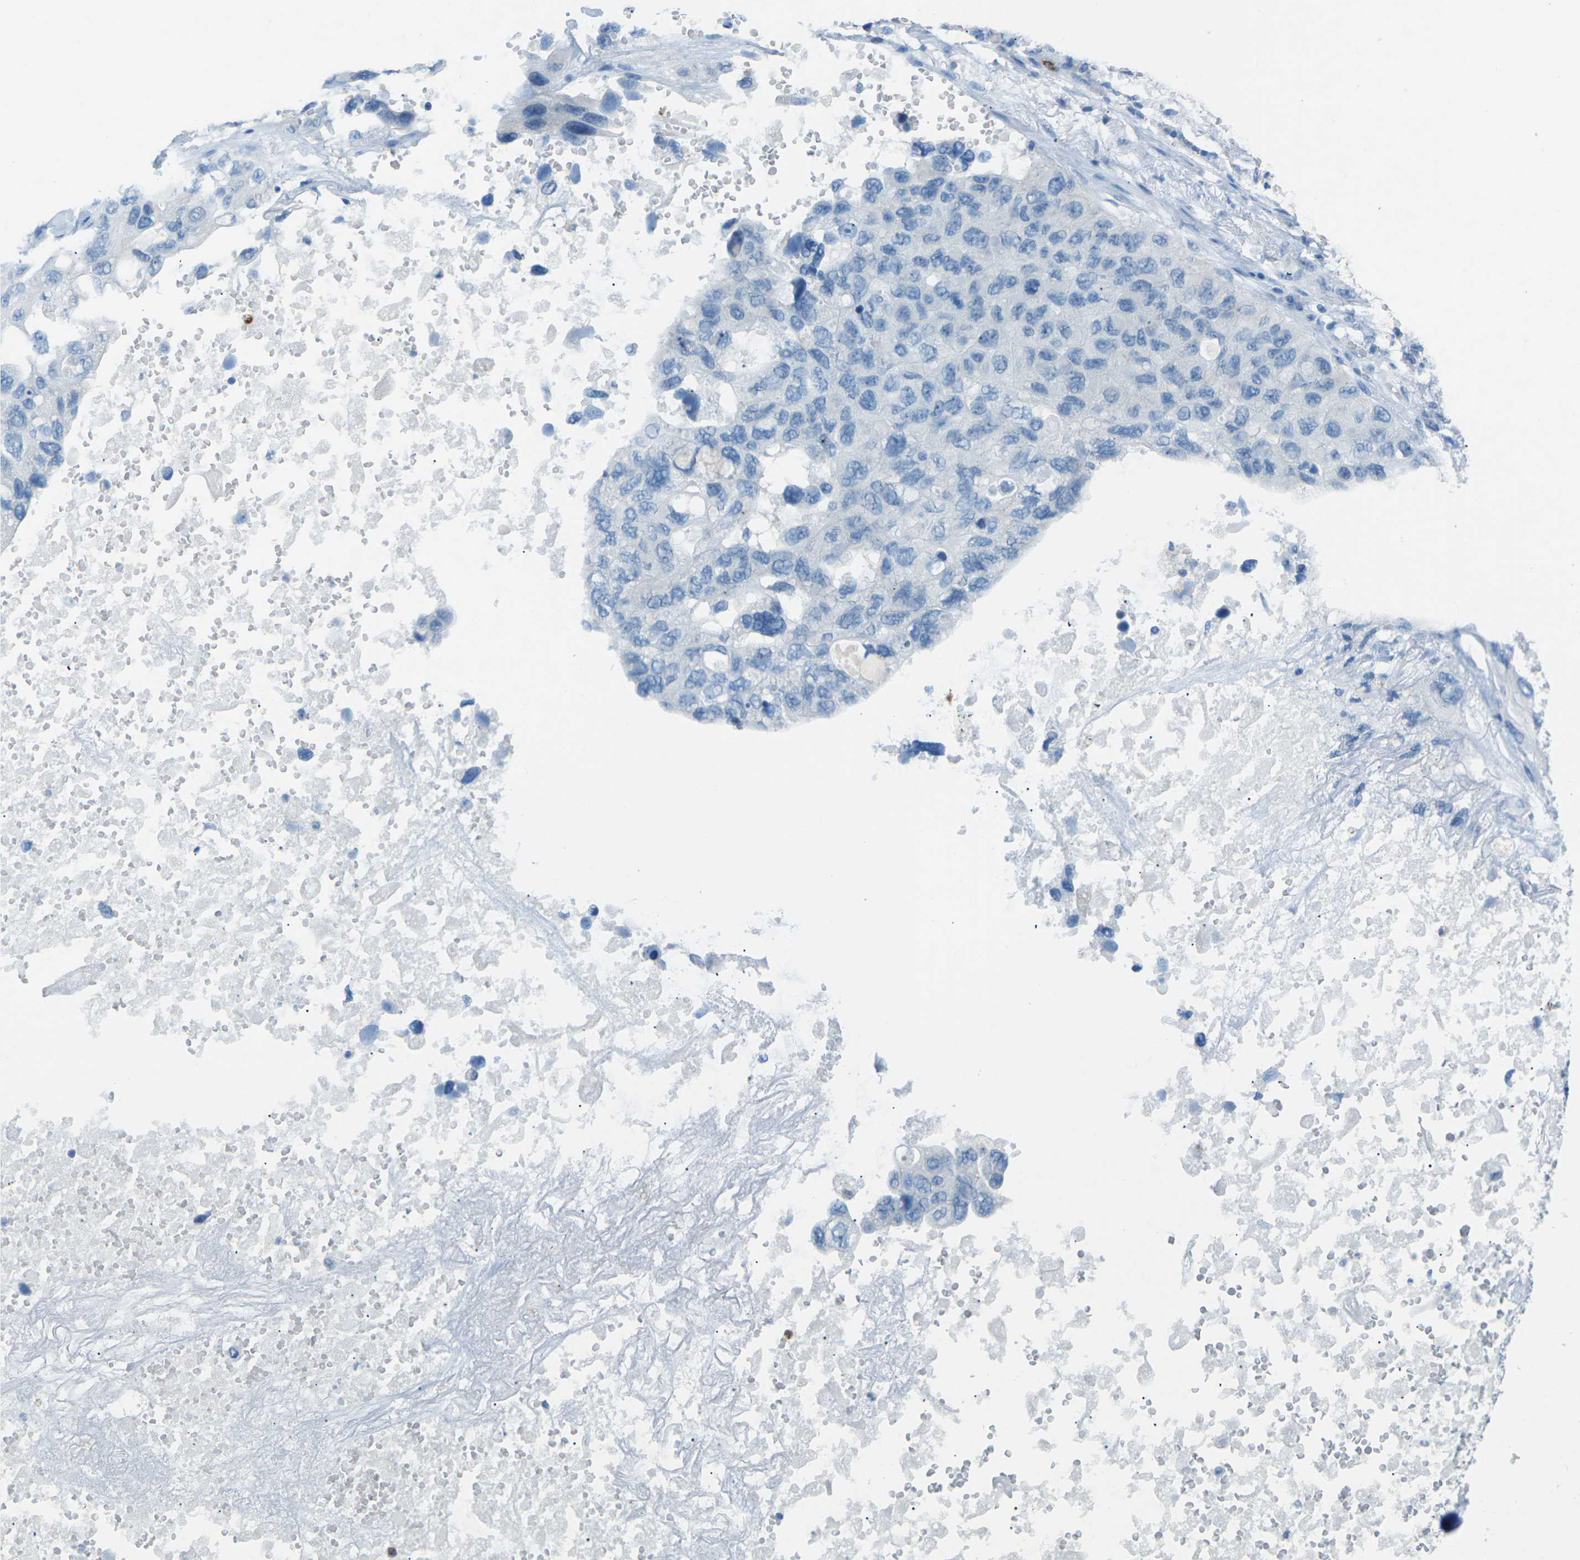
{"staining": {"intensity": "negative", "quantity": "none", "location": "none"}, "tissue": "lung cancer", "cell_type": "Tumor cells", "image_type": "cancer", "snomed": [{"axis": "morphology", "description": "Squamous cell carcinoma, NOS"}, {"axis": "topography", "description": "Lung"}], "caption": "An image of human lung squamous cell carcinoma is negative for staining in tumor cells.", "gene": "CDH16", "patient": {"sex": "female", "age": 73}}